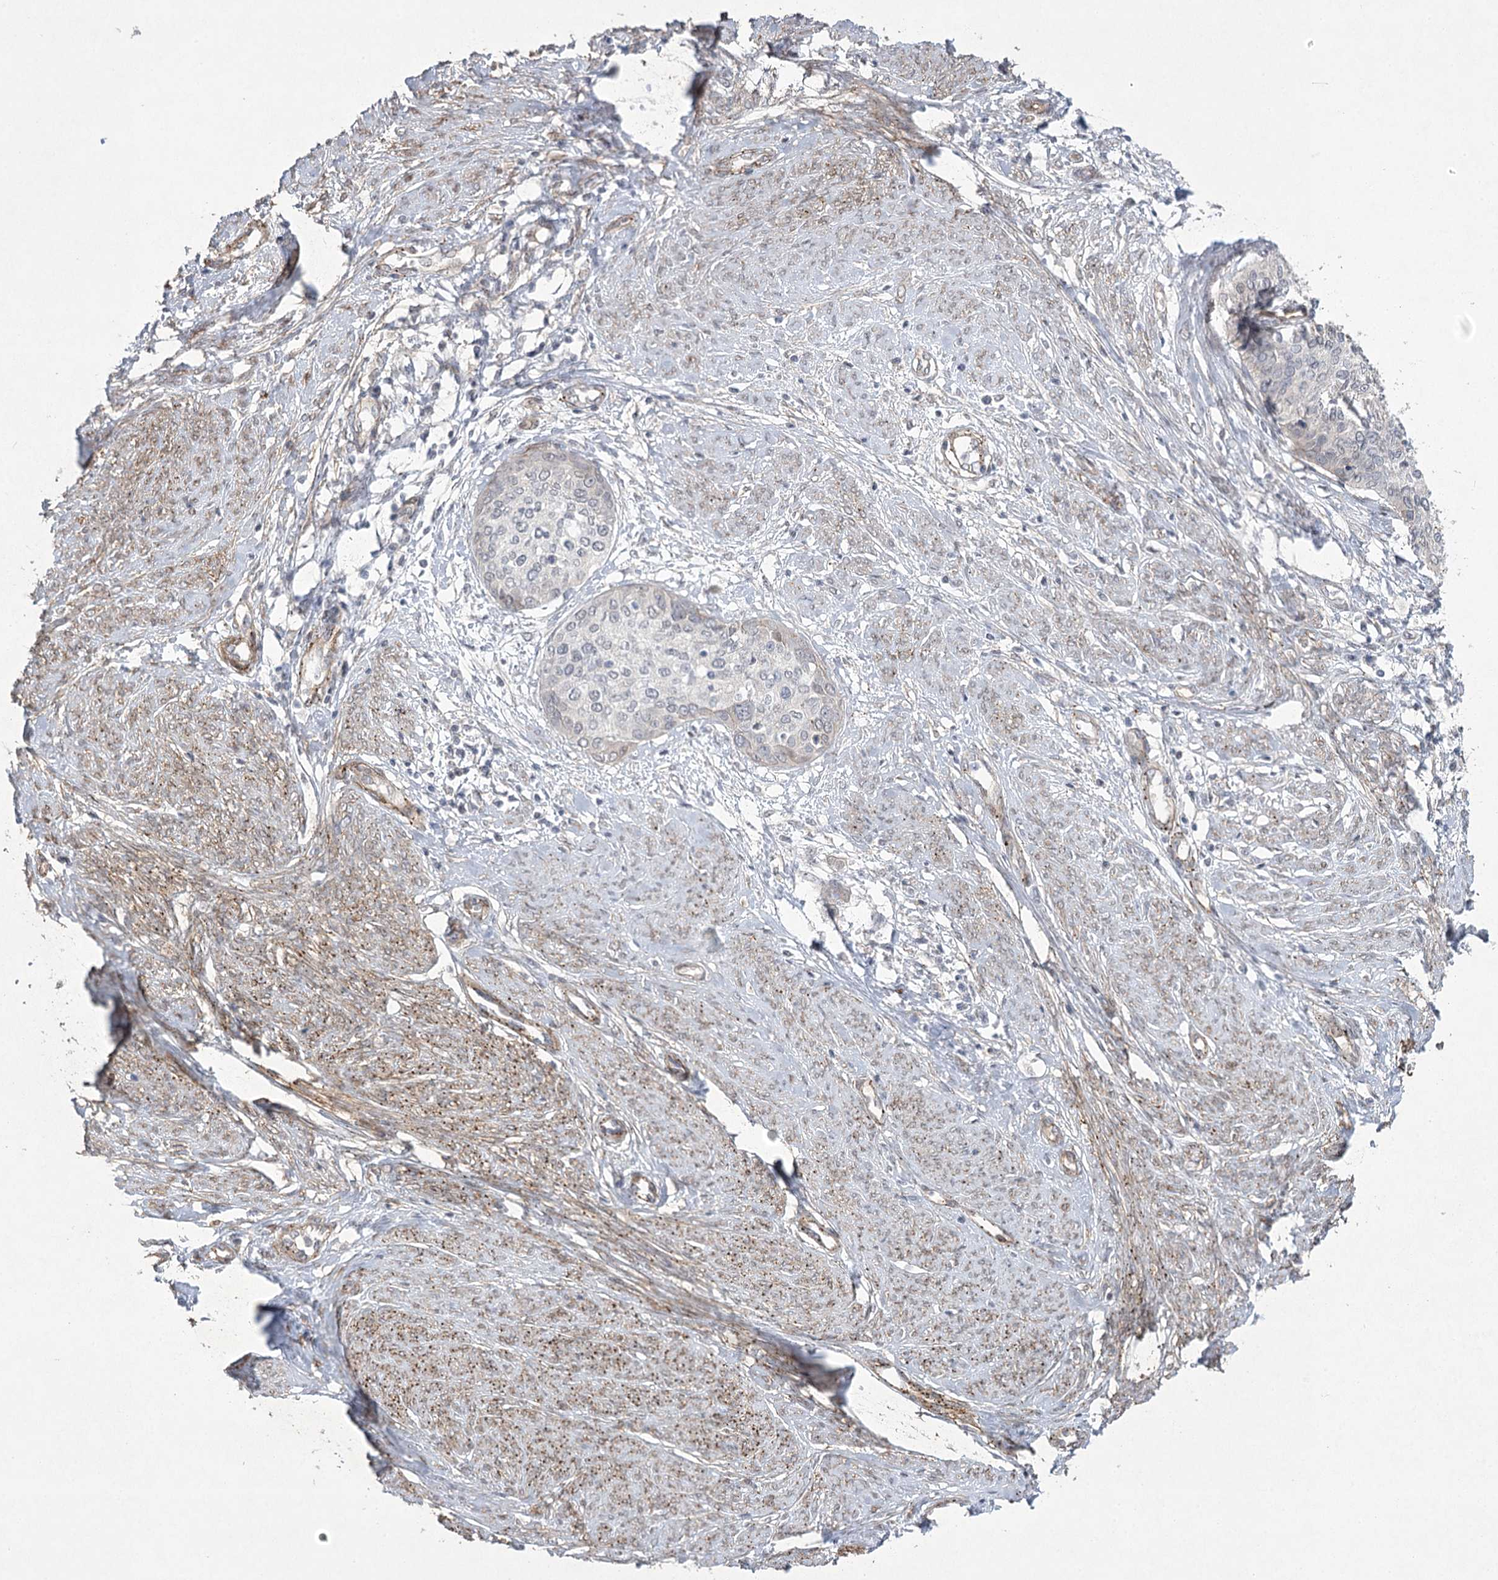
{"staining": {"intensity": "negative", "quantity": "none", "location": "none"}, "tissue": "cervical cancer", "cell_type": "Tumor cells", "image_type": "cancer", "snomed": [{"axis": "morphology", "description": "Squamous cell carcinoma, NOS"}, {"axis": "topography", "description": "Cervix"}], "caption": "A histopathology image of human cervical cancer (squamous cell carcinoma) is negative for staining in tumor cells.", "gene": "AMTN", "patient": {"sex": "female", "age": 37}}